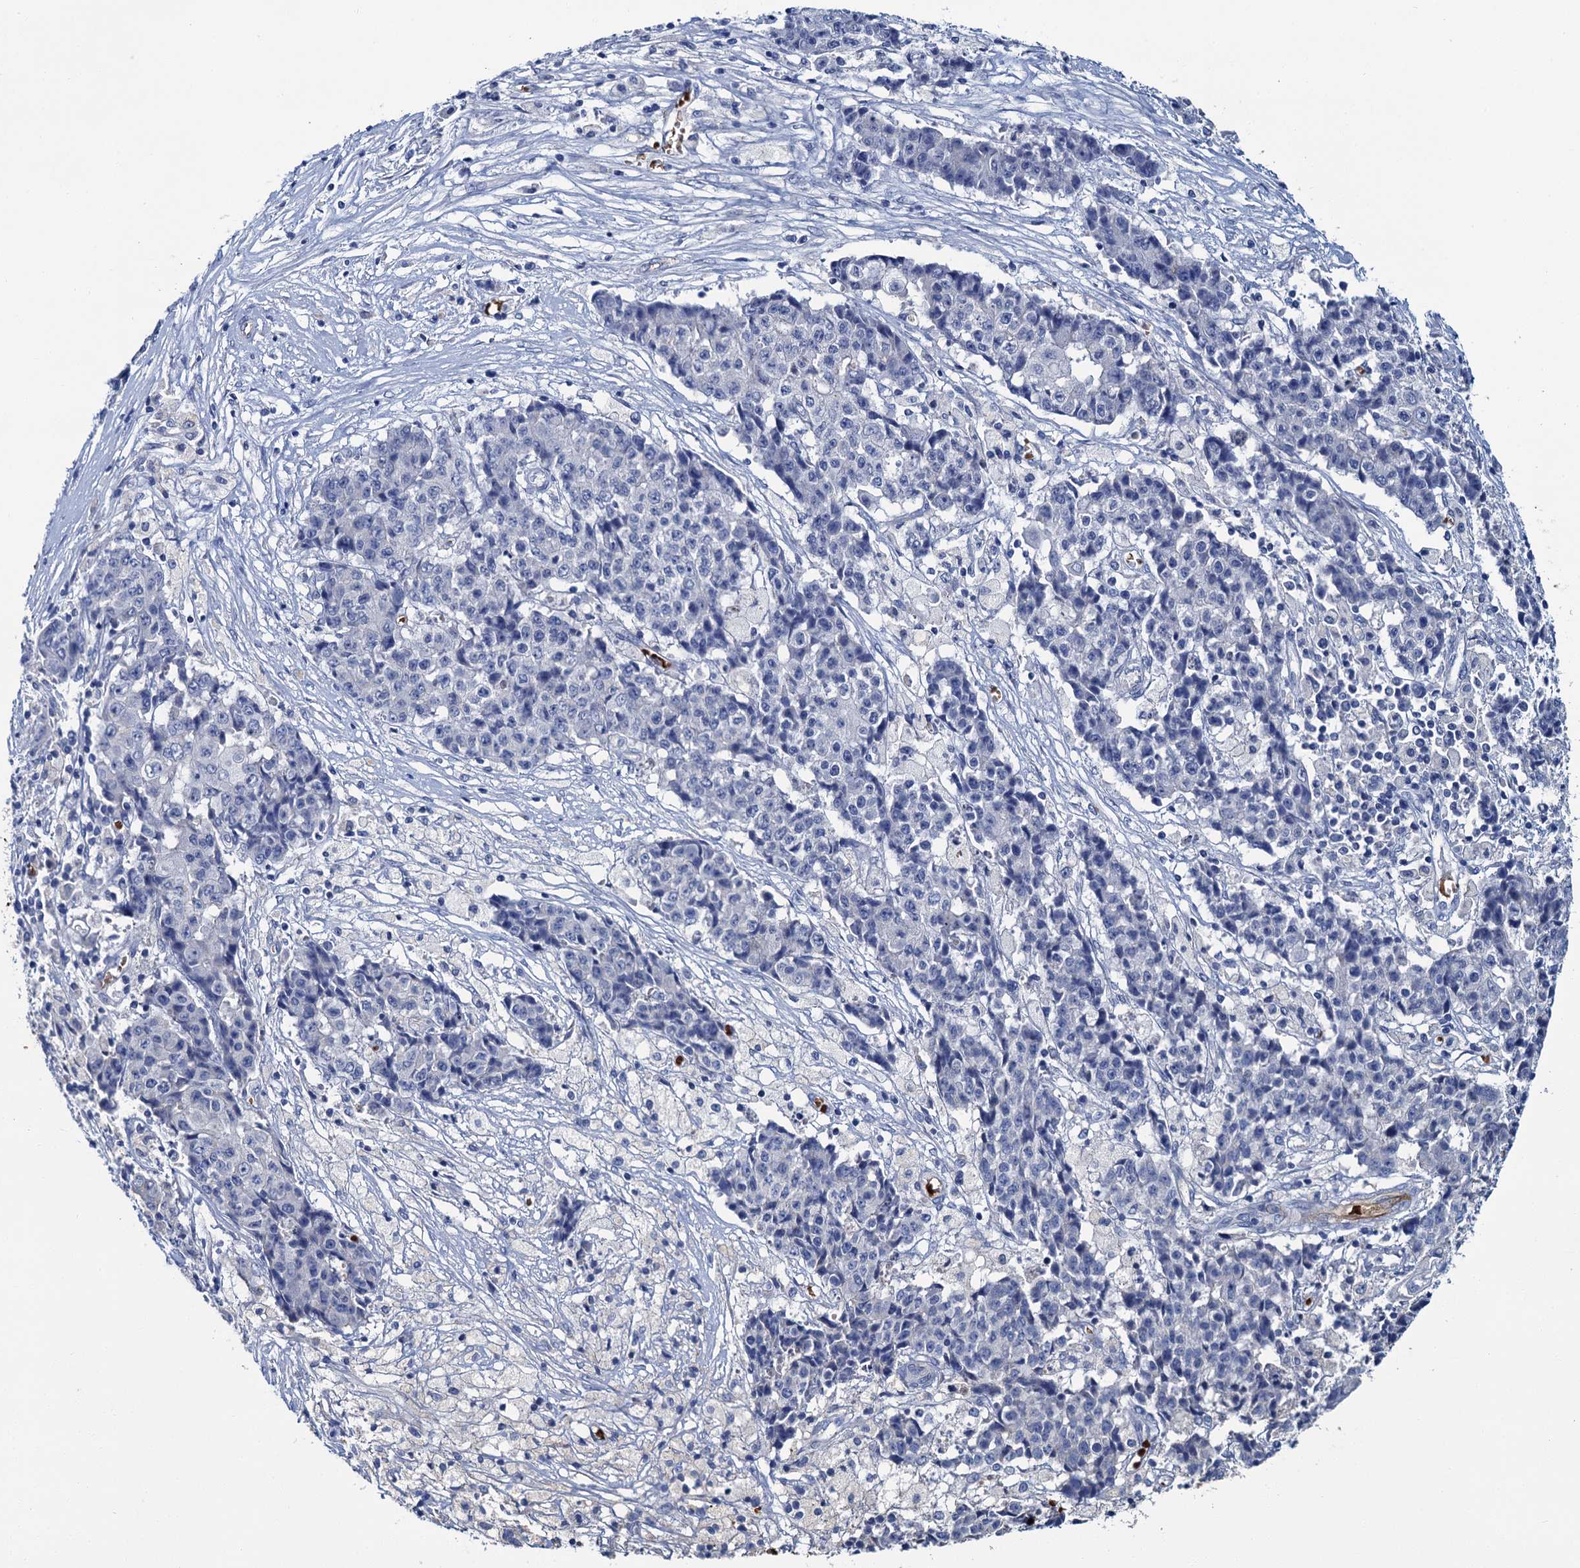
{"staining": {"intensity": "negative", "quantity": "none", "location": "none"}, "tissue": "ovarian cancer", "cell_type": "Tumor cells", "image_type": "cancer", "snomed": [{"axis": "morphology", "description": "Carcinoma, endometroid"}, {"axis": "topography", "description": "Ovary"}], "caption": "Histopathology image shows no significant protein staining in tumor cells of ovarian endometroid carcinoma.", "gene": "ATG2A", "patient": {"sex": "female", "age": 42}}